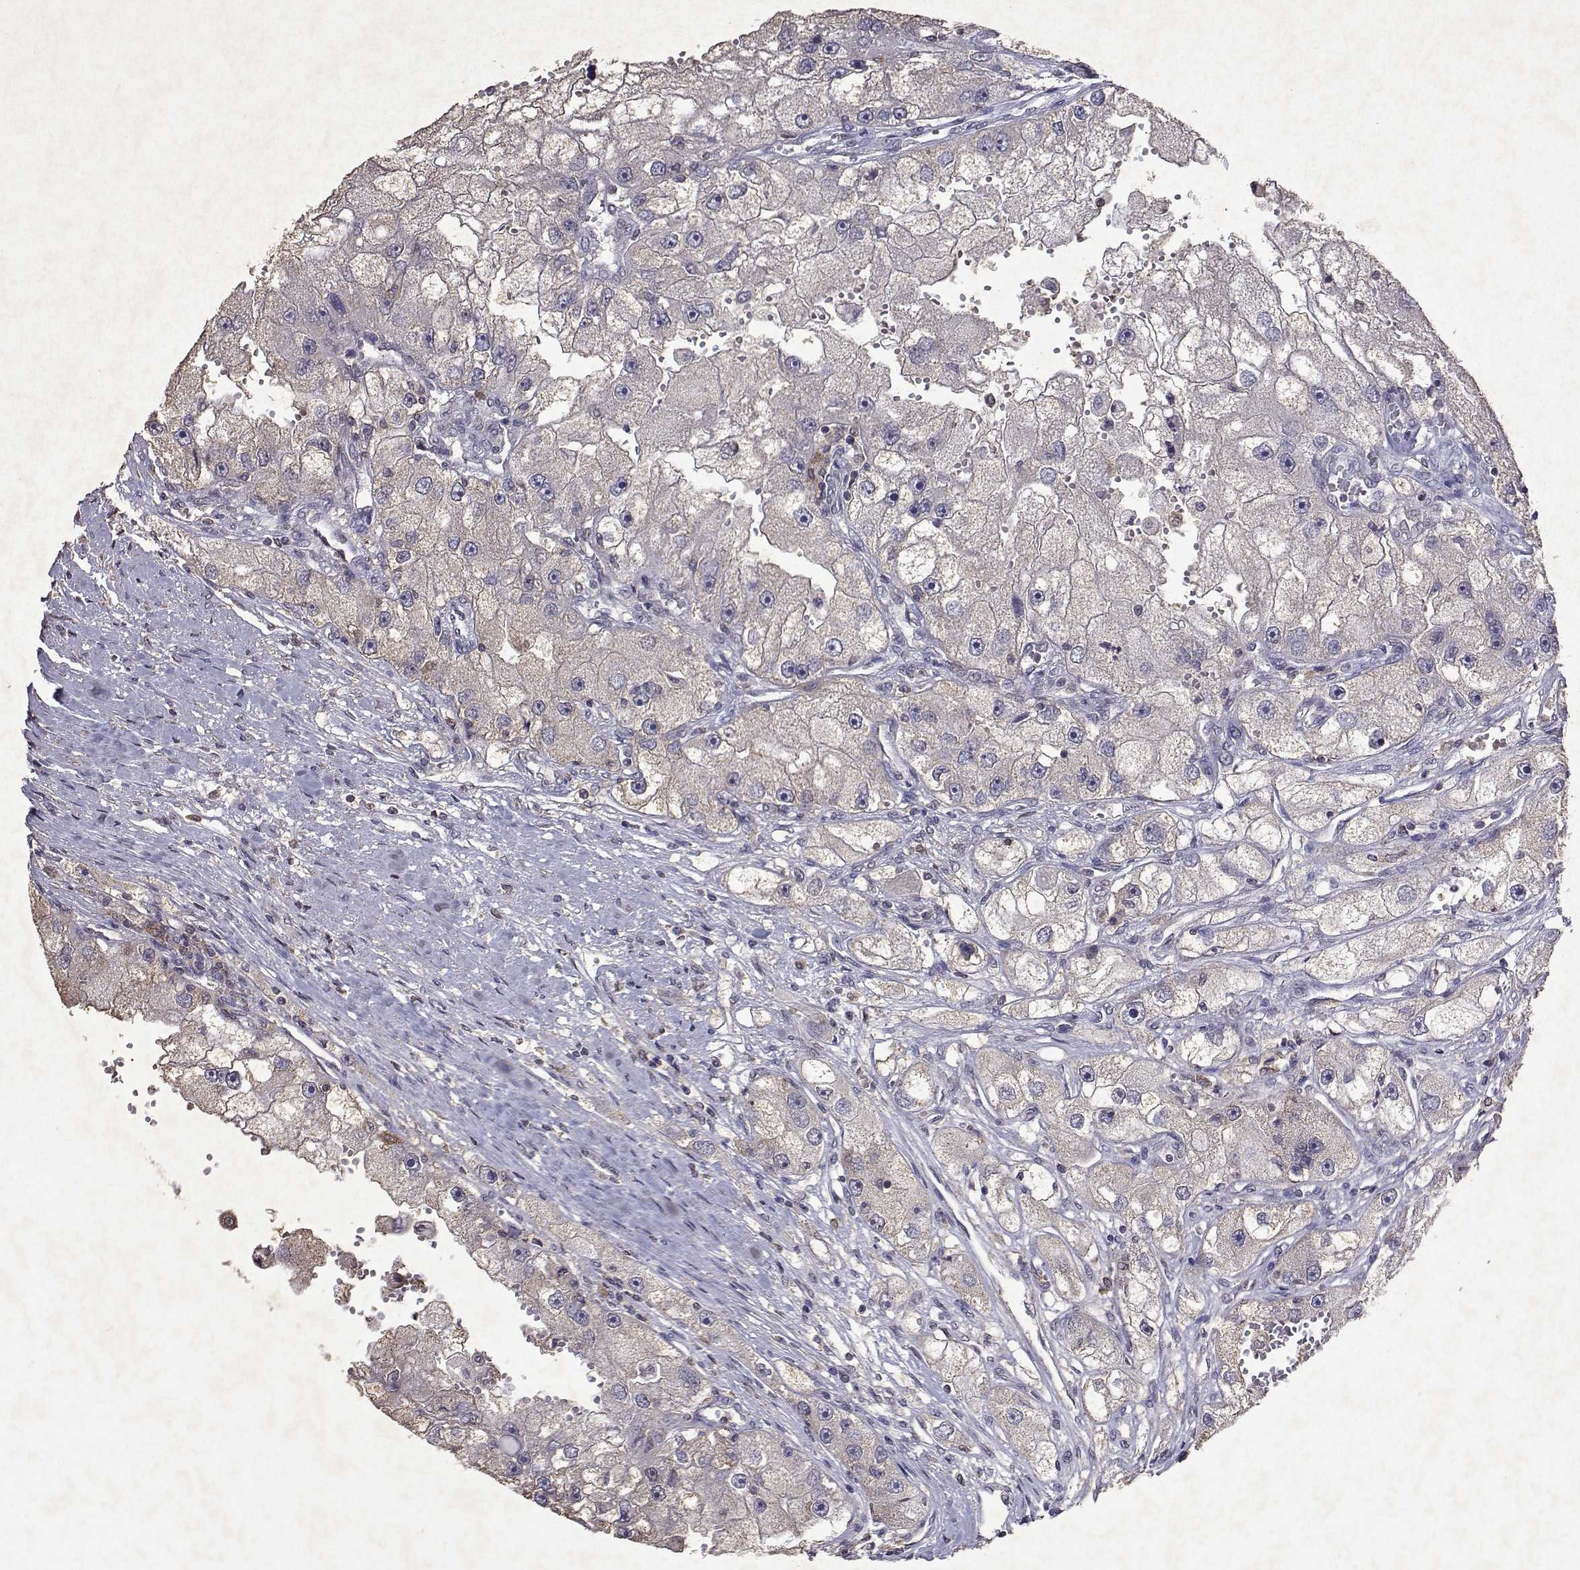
{"staining": {"intensity": "negative", "quantity": "none", "location": "none"}, "tissue": "renal cancer", "cell_type": "Tumor cells", "image_type": "cancer", "snomed": [{"axis": "morphology", "description": "Adenocarcinoma, NOS"}, {"axis": "topography", "description": "Kidney"}], "caption": "Immunohistochemistry photomicrograph of neoplastic tissue: renal adenocarcinoma stained with DAB (3,3'-diaminobenzidine) displays no significant protein expression in tumor cells.", "gene": "APAF1", "patient": {"sex": "male", "age": 63}}